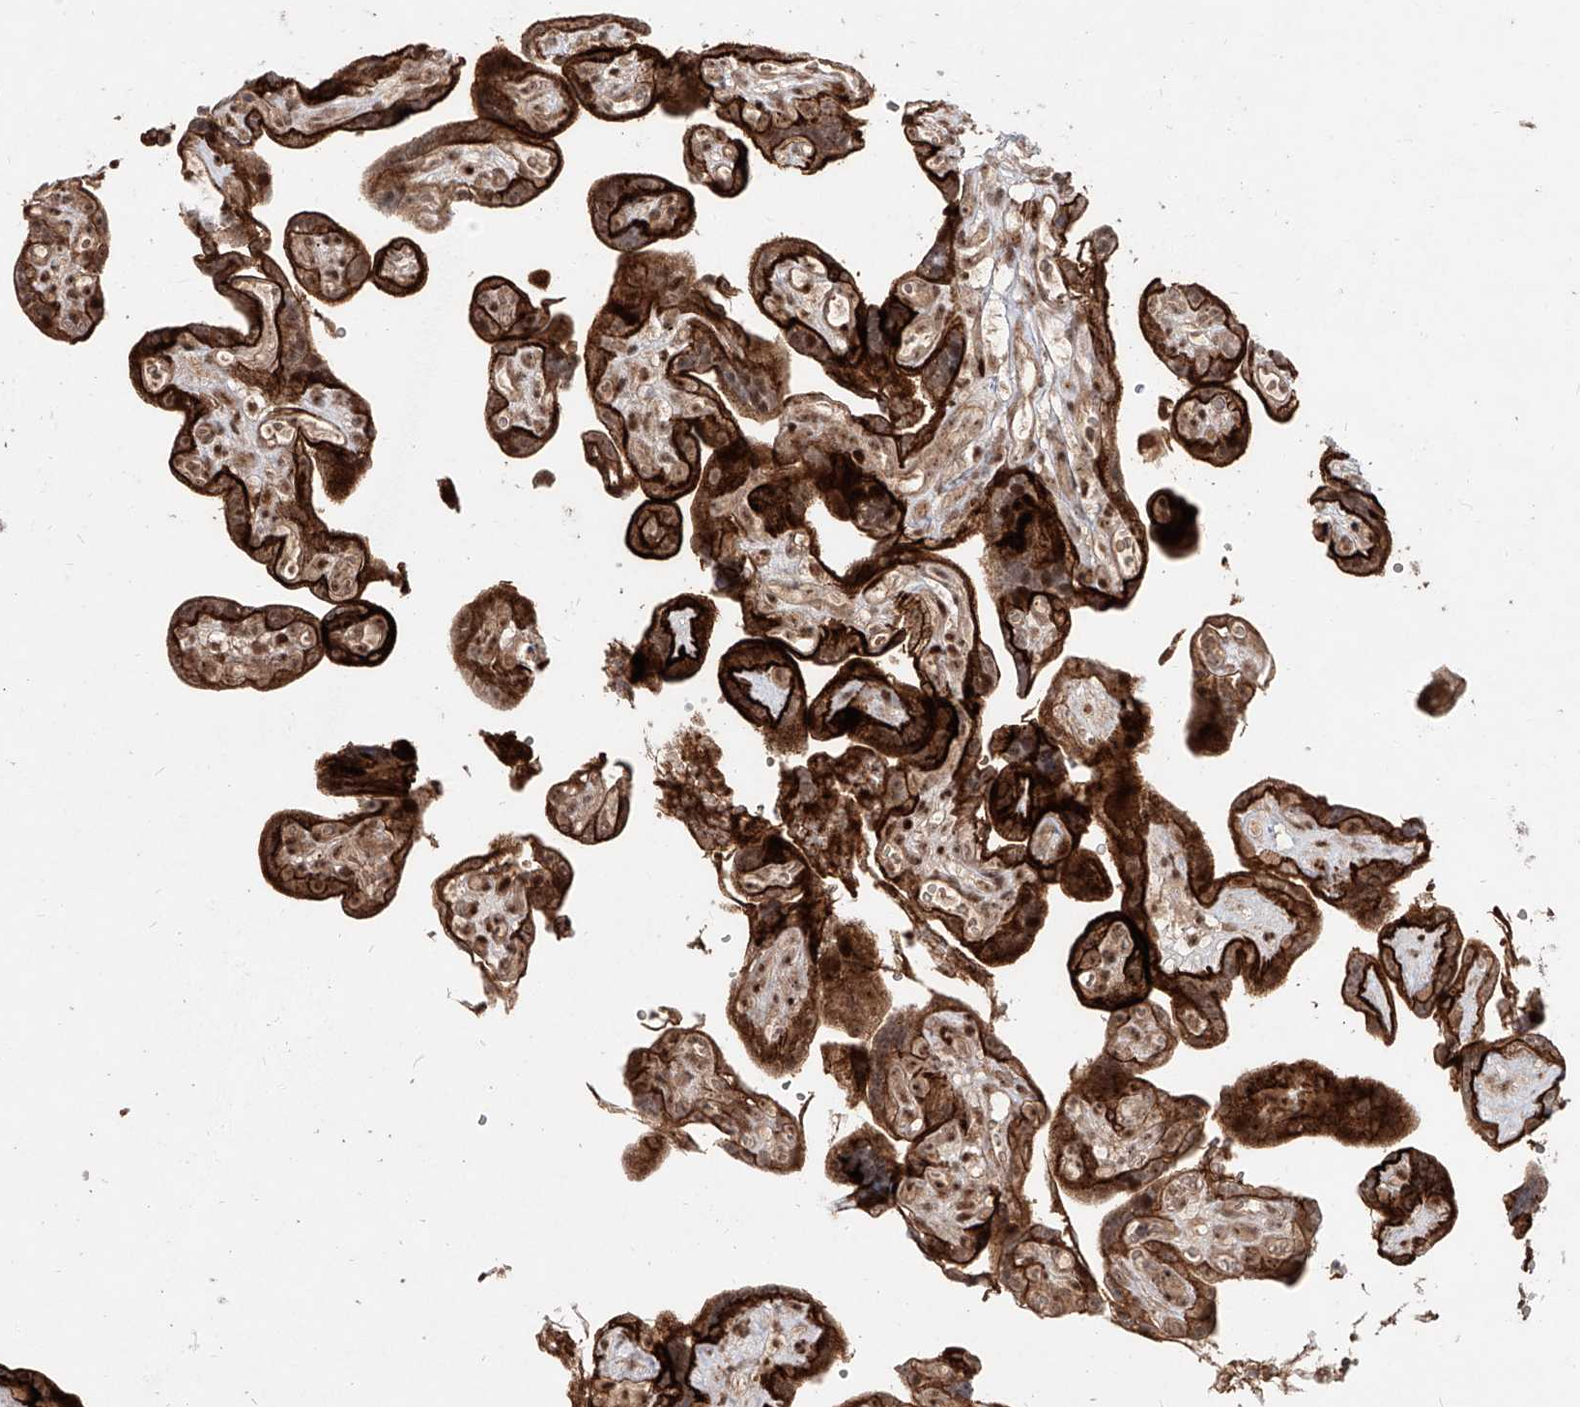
{"staining": {"intensity": "moderate", "quantity": ">75%", "location": "cytoplasmic/membranous,nuclear"}, "tissue": "placenta", "cell_type": "Decidual cells", "image_type": "normal", "snomed": [{"axis": "morphology", "description": "Normal tissue, NOS"}, {"axis": "topography", "description": "Placenta"}], "caption": "IHC staining of benign placenta, which exhibits medium levels of moderate cytoplasmic/membranous,nuclear positivity in approximately >75% of decidual cells indicating moderate cytoplasmic/membranous,nuclear protein expression. The staining was performed using DAB (3,3'-diaminobenzidine) (brown) for protein detection and nuclei were counterstained in hematoxylin (blue).", "gene": "ZNF710", "patient": {"sex": "female", "age": 30}}